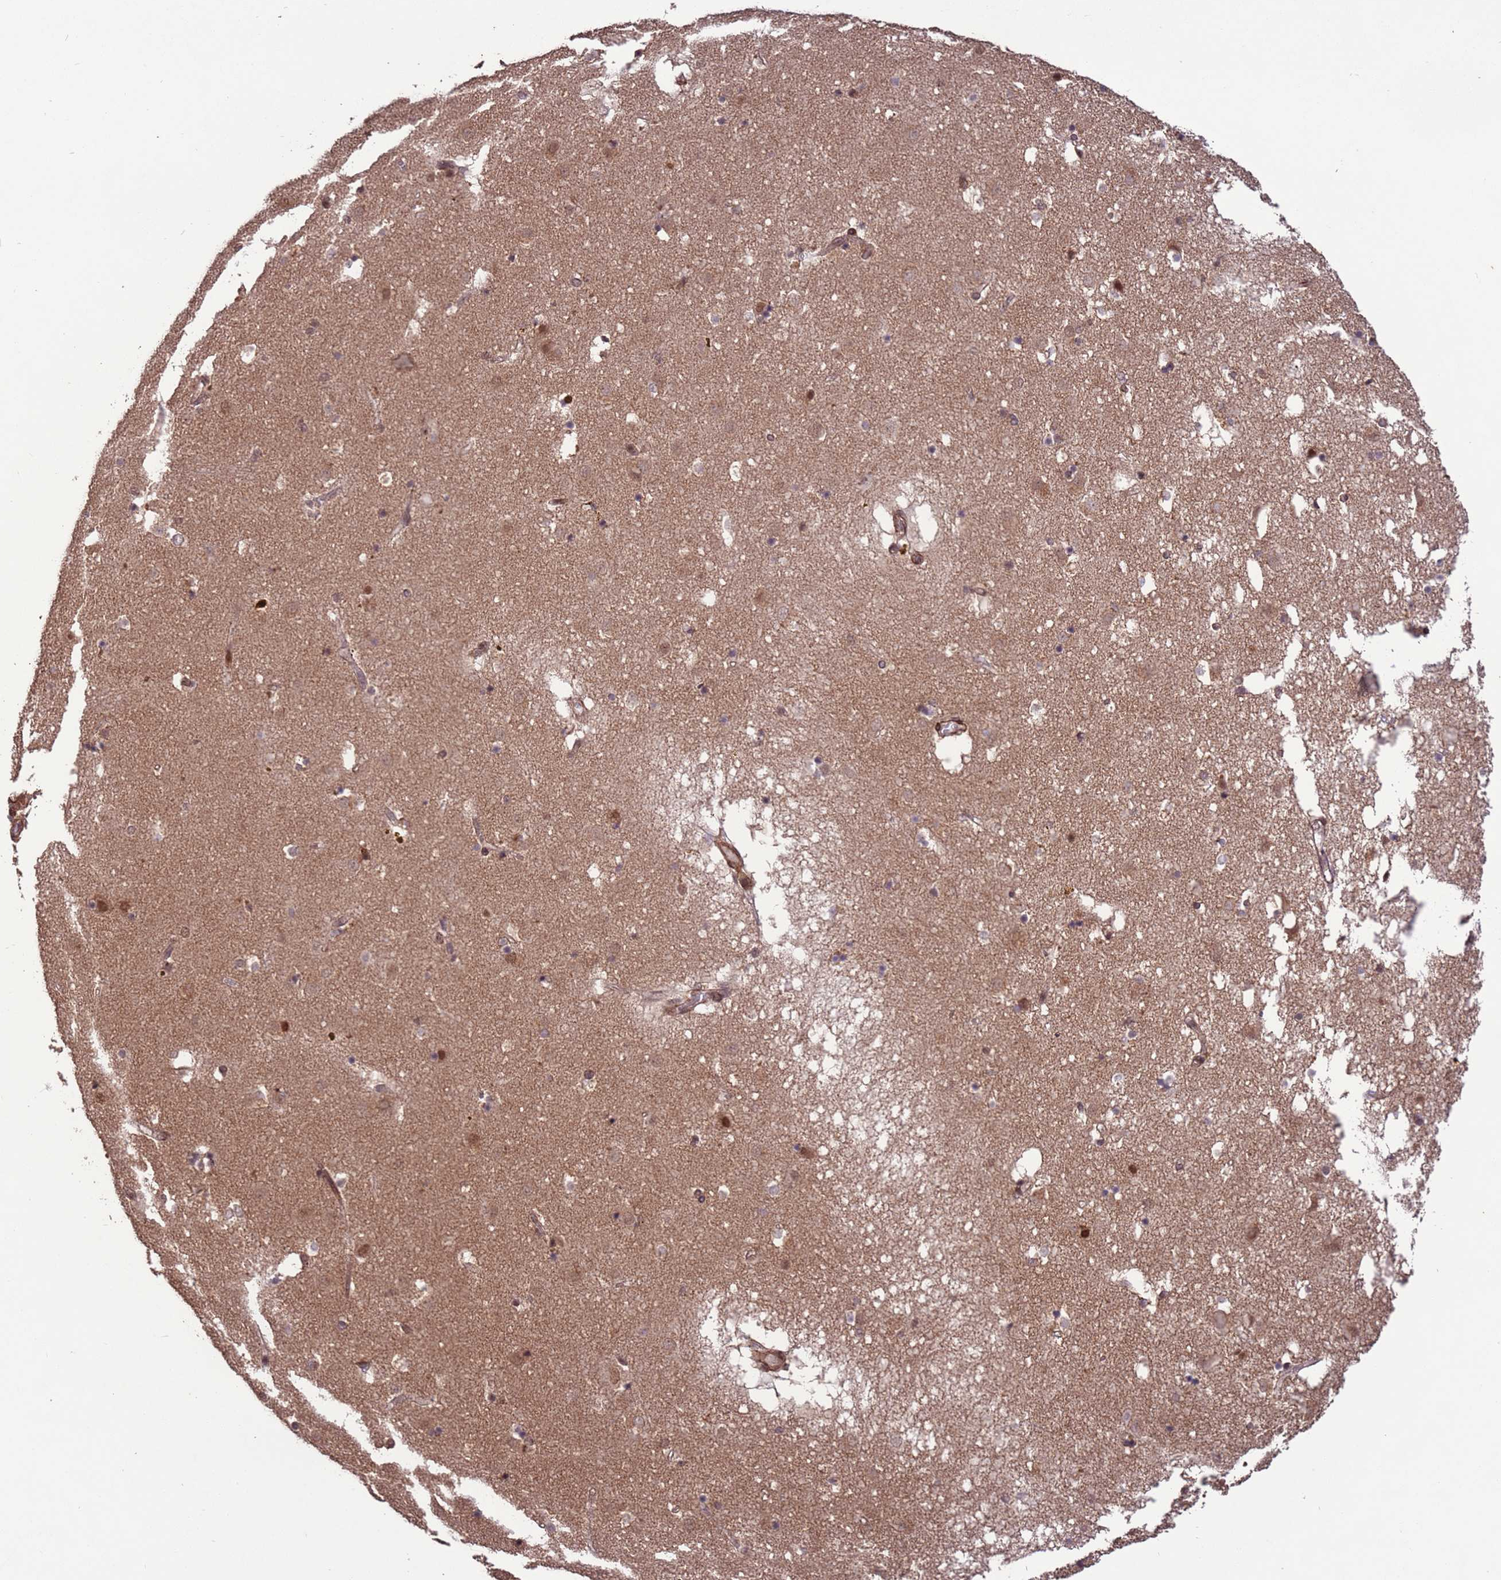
{"staining": {"intensity": "moderate", "quantity": "25%-75%", "location": "cytoplasmic/membranous,nuclear"}, "tissue": "caudate", "cell_type": "Glial cells", "image_type": "normal", "snomed": [{"axis": "morphology", "description": "Normal tissue, NOS"}, {"axis": "topography", "description": "Lateral ventricle wall"}], "caption": "Human caudate stained with a brown dye reveals moderate cytoplasmic/membranous,nuclear positive positivity in about 25%-75% of glial cells.", "gene": "VSTM4", "patient": {"sex": "male", "age": 70}}